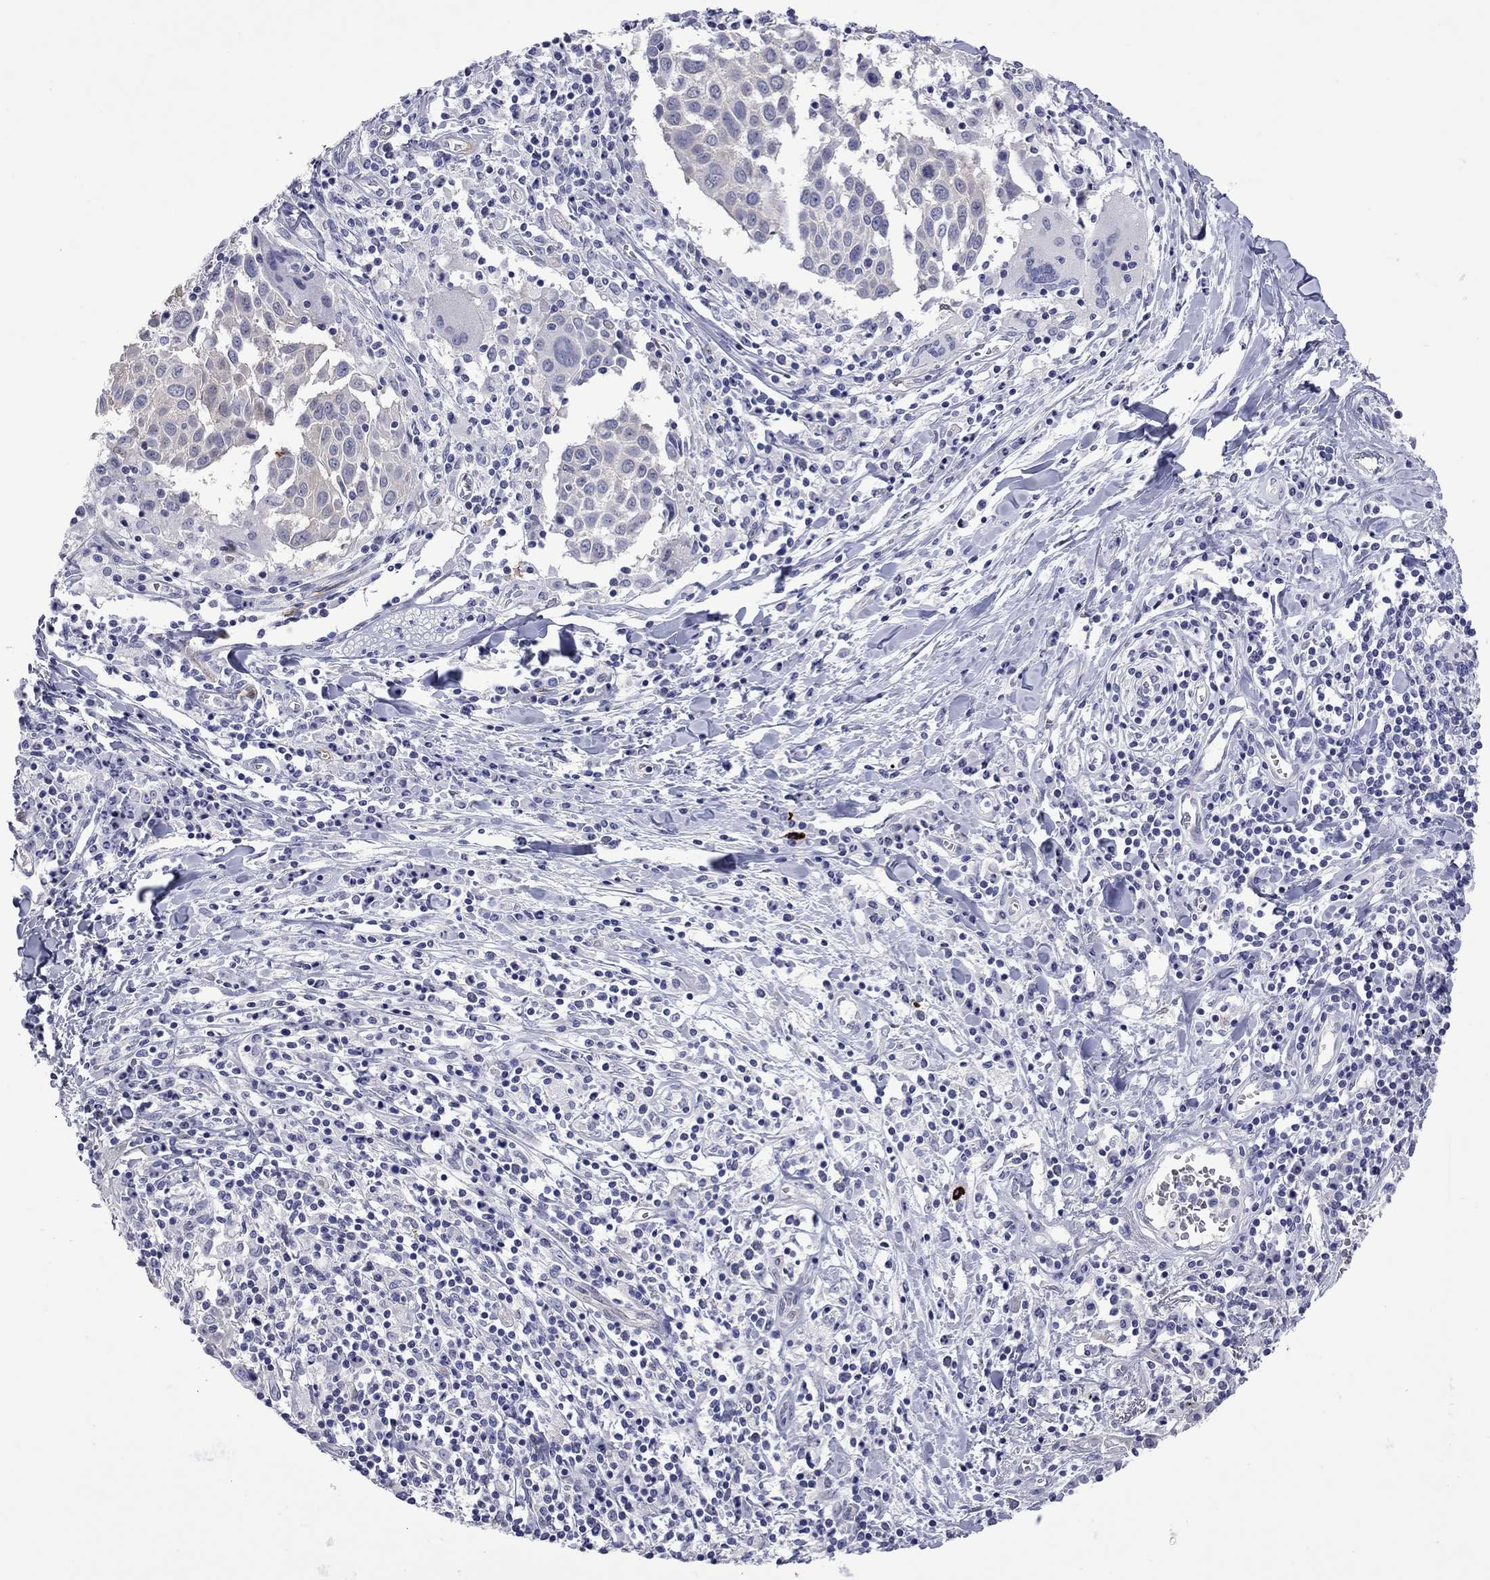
{"staining": {"intensity": "negative", "quantity": "none", "location": "none"}, "tissue": "lung cancer", "cell_type": "Tumor cells", "image_type": "cancer", "snomed": [{"axis": "morphology", "description": "Squamous cell carcinoma, NOS"}, {"axis": "topography", "description": "Lung"}], "caption": "A high-resolution histopathology image shows immunohistochemistry (IHC) staining of lung squamous cell carcinoma, which demonstrates no significant staining in tumor cells.", "gene": "CTNNBIP1", "patient": {"sex": "male", "age": 57}}